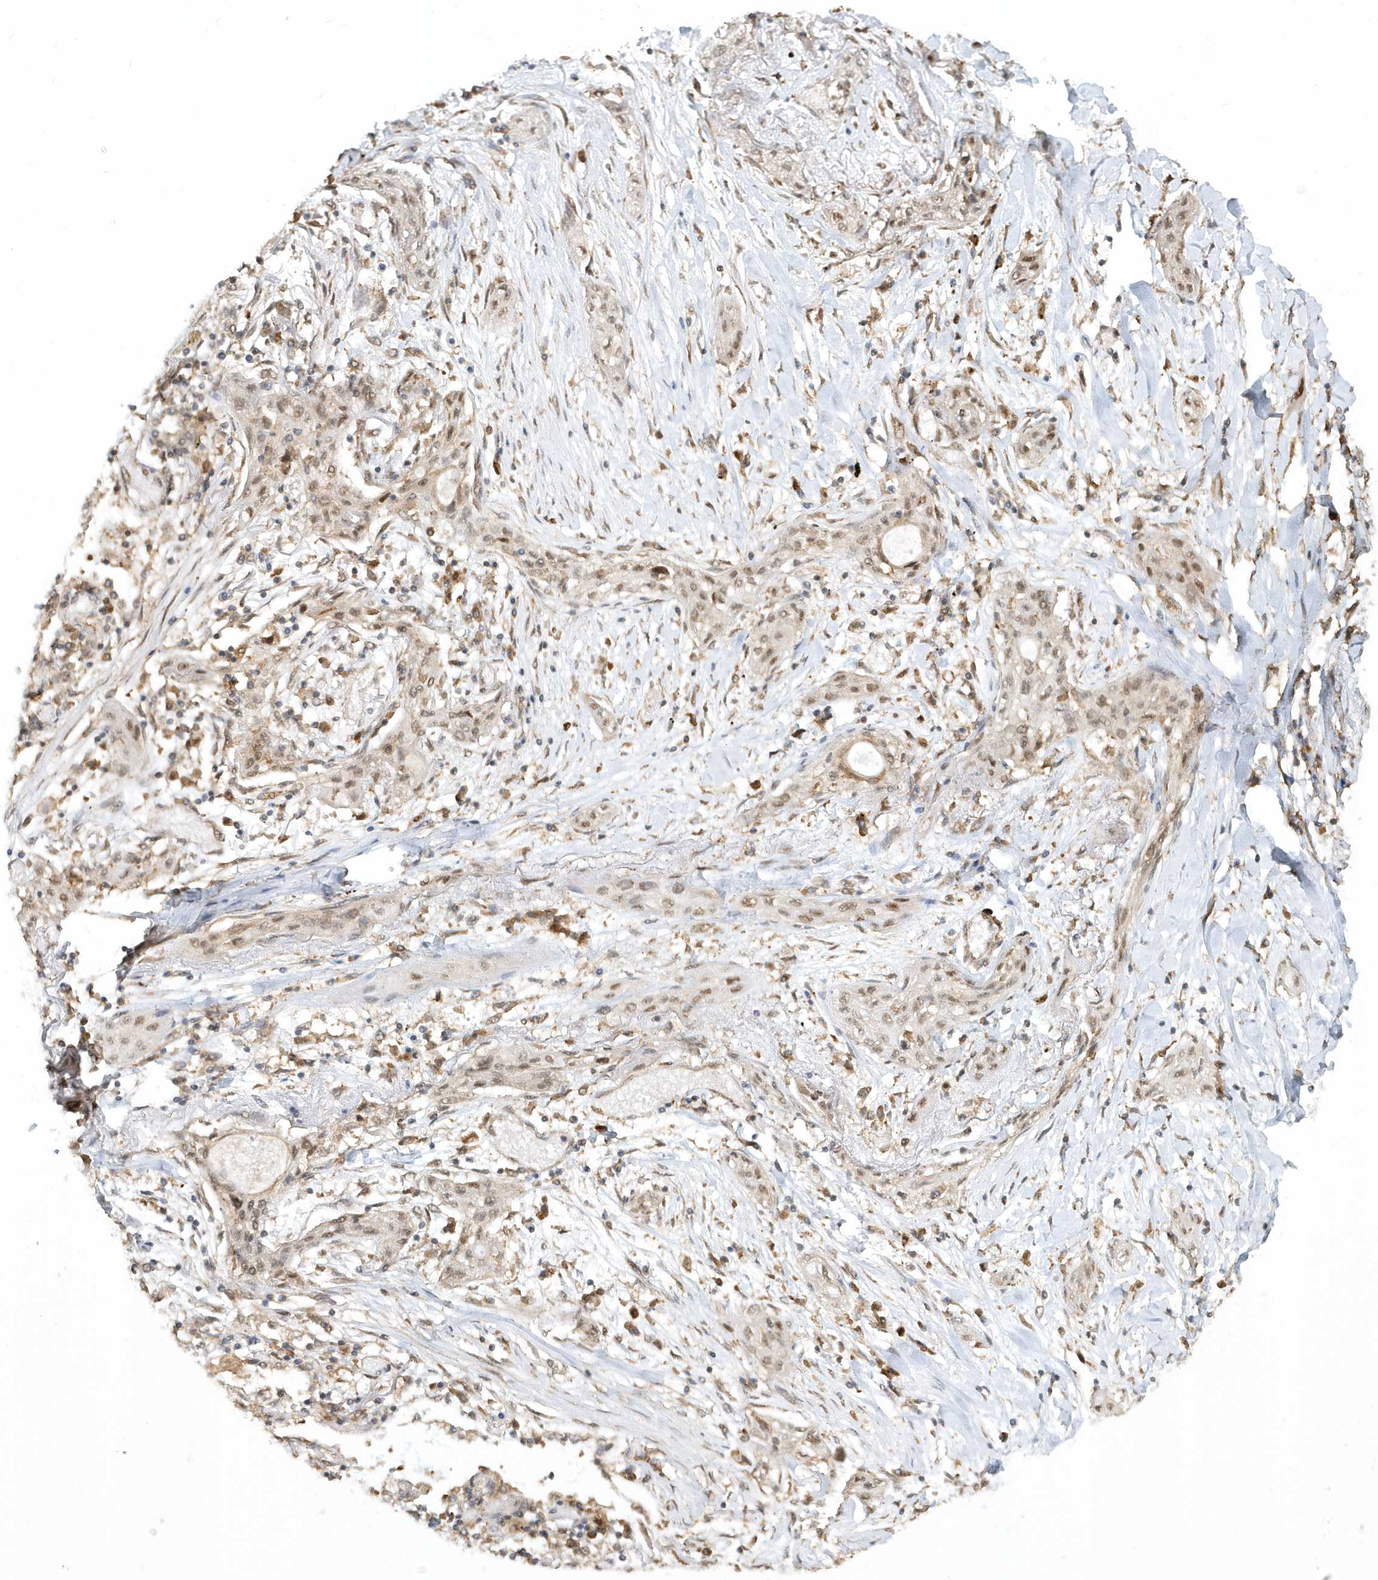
{"staining": {"intensity": "weak", "quantity": ">75%", "location": "nuclear"}, "tissue": "lung cancer", "cell_type": "Tumor cells", "image_type": "cancer", "snomed": [{"axis": "morphology", "description": "Squamous cell carcinoma, NOS"}, {"axis": "topography", "description": "Lung"}], "caption": "About >75% of tumor cells in lung cancer display weak nuclear protein staining as visualized by brown immunohistochemical staining.", "gene": "PSMD6", "patient": {"sex": "female", "age": 47}}